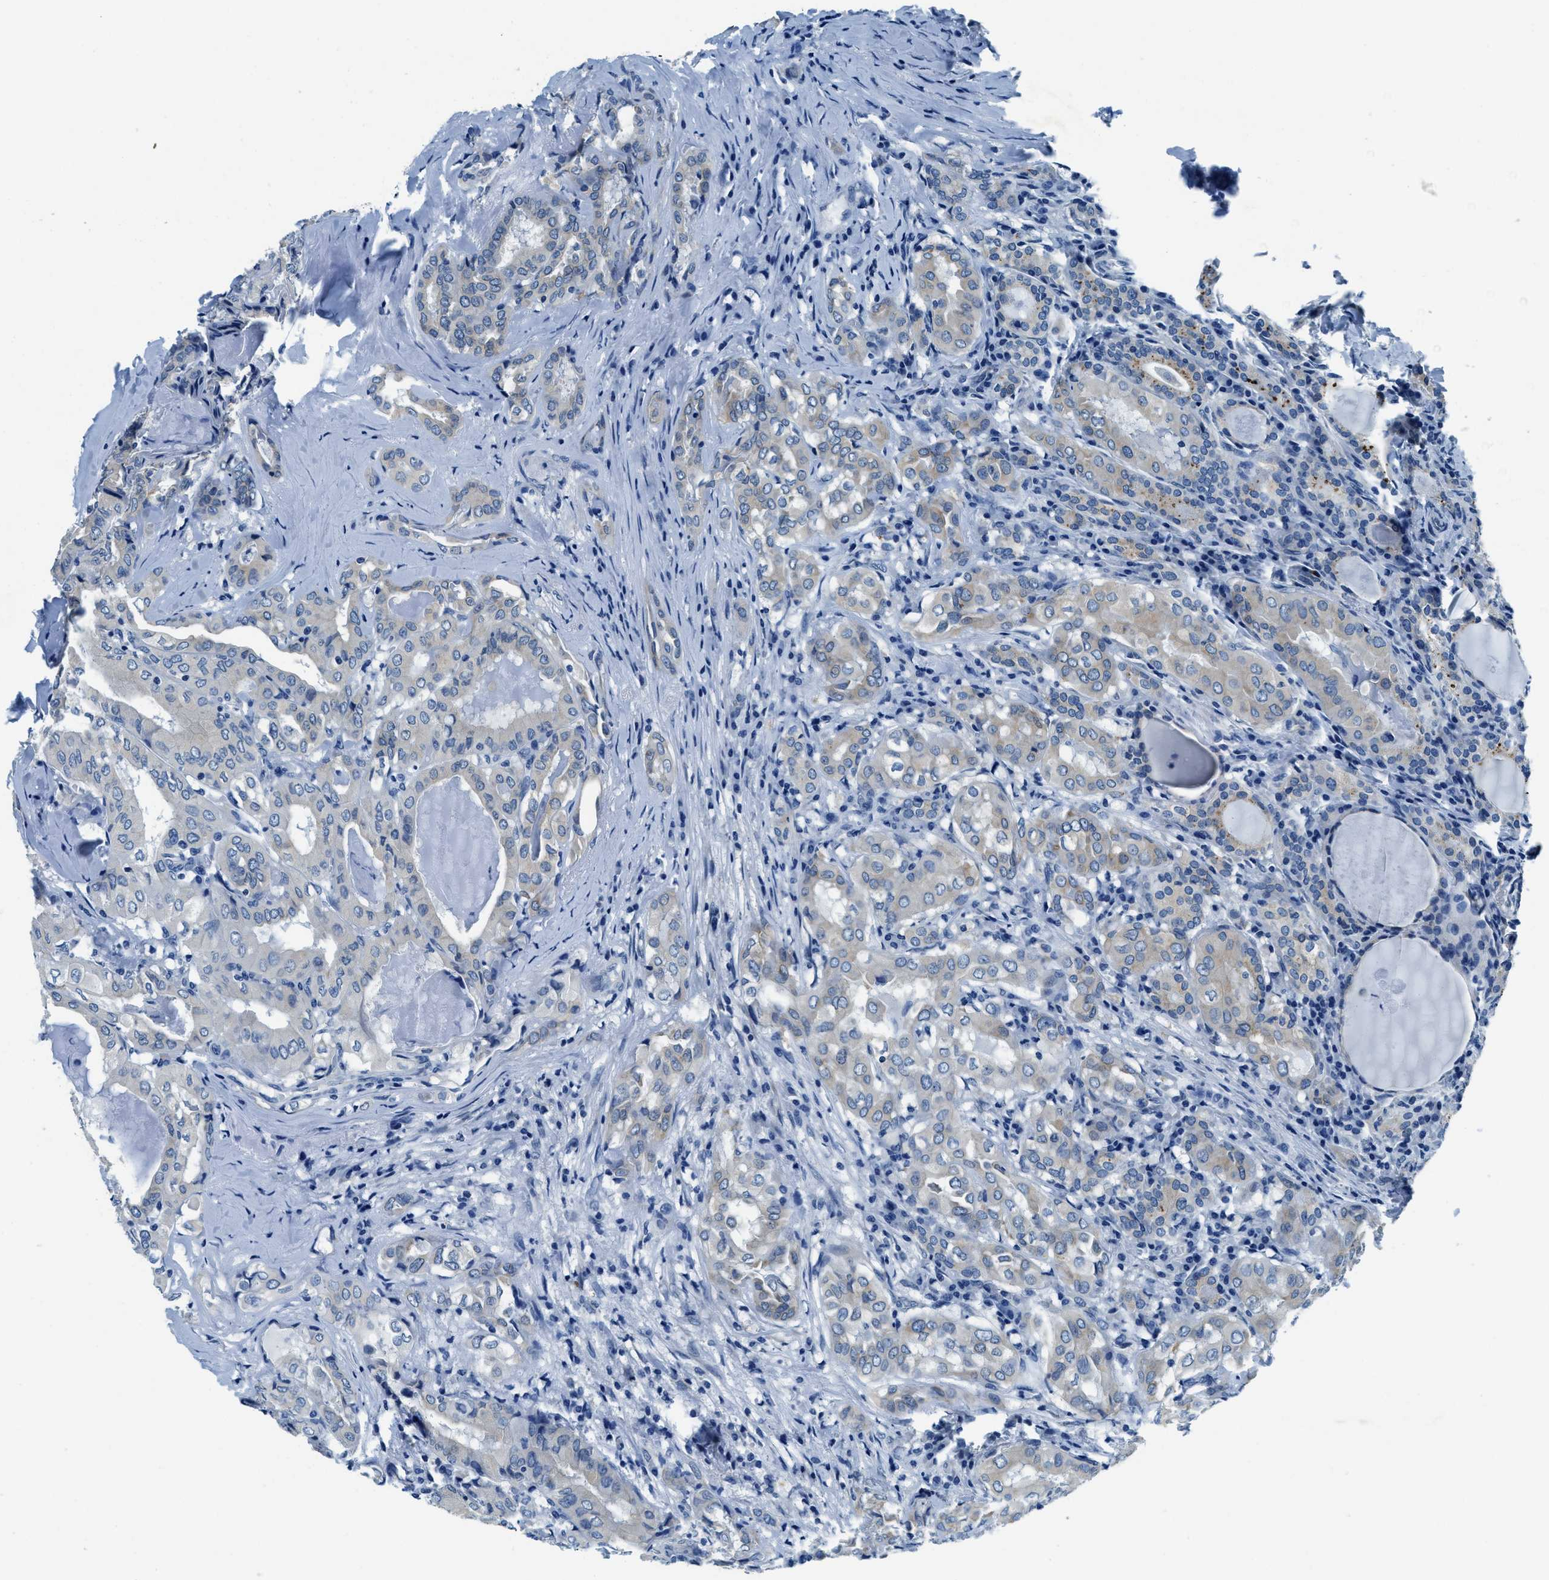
{"staining": {"intensity": "weak", "quantity": "<25%", "location": "cytoplasmic/membranous"}, "tissue": "thyroid cancer", "cell_type": "Tumor cells", "image_type": "cancer", "snomed": [{"axis": "morphology", "description": "Papillary adenocarcinoma, NOS"}, {"axis": "topography", "description": "Thyroid gland"}], "caption": "Human thyroid cancer stained for a protein using IHC displays no staining in tumor cells.", "gene": "UBAC2", "patient": {"sex": "female", "age": 42}}